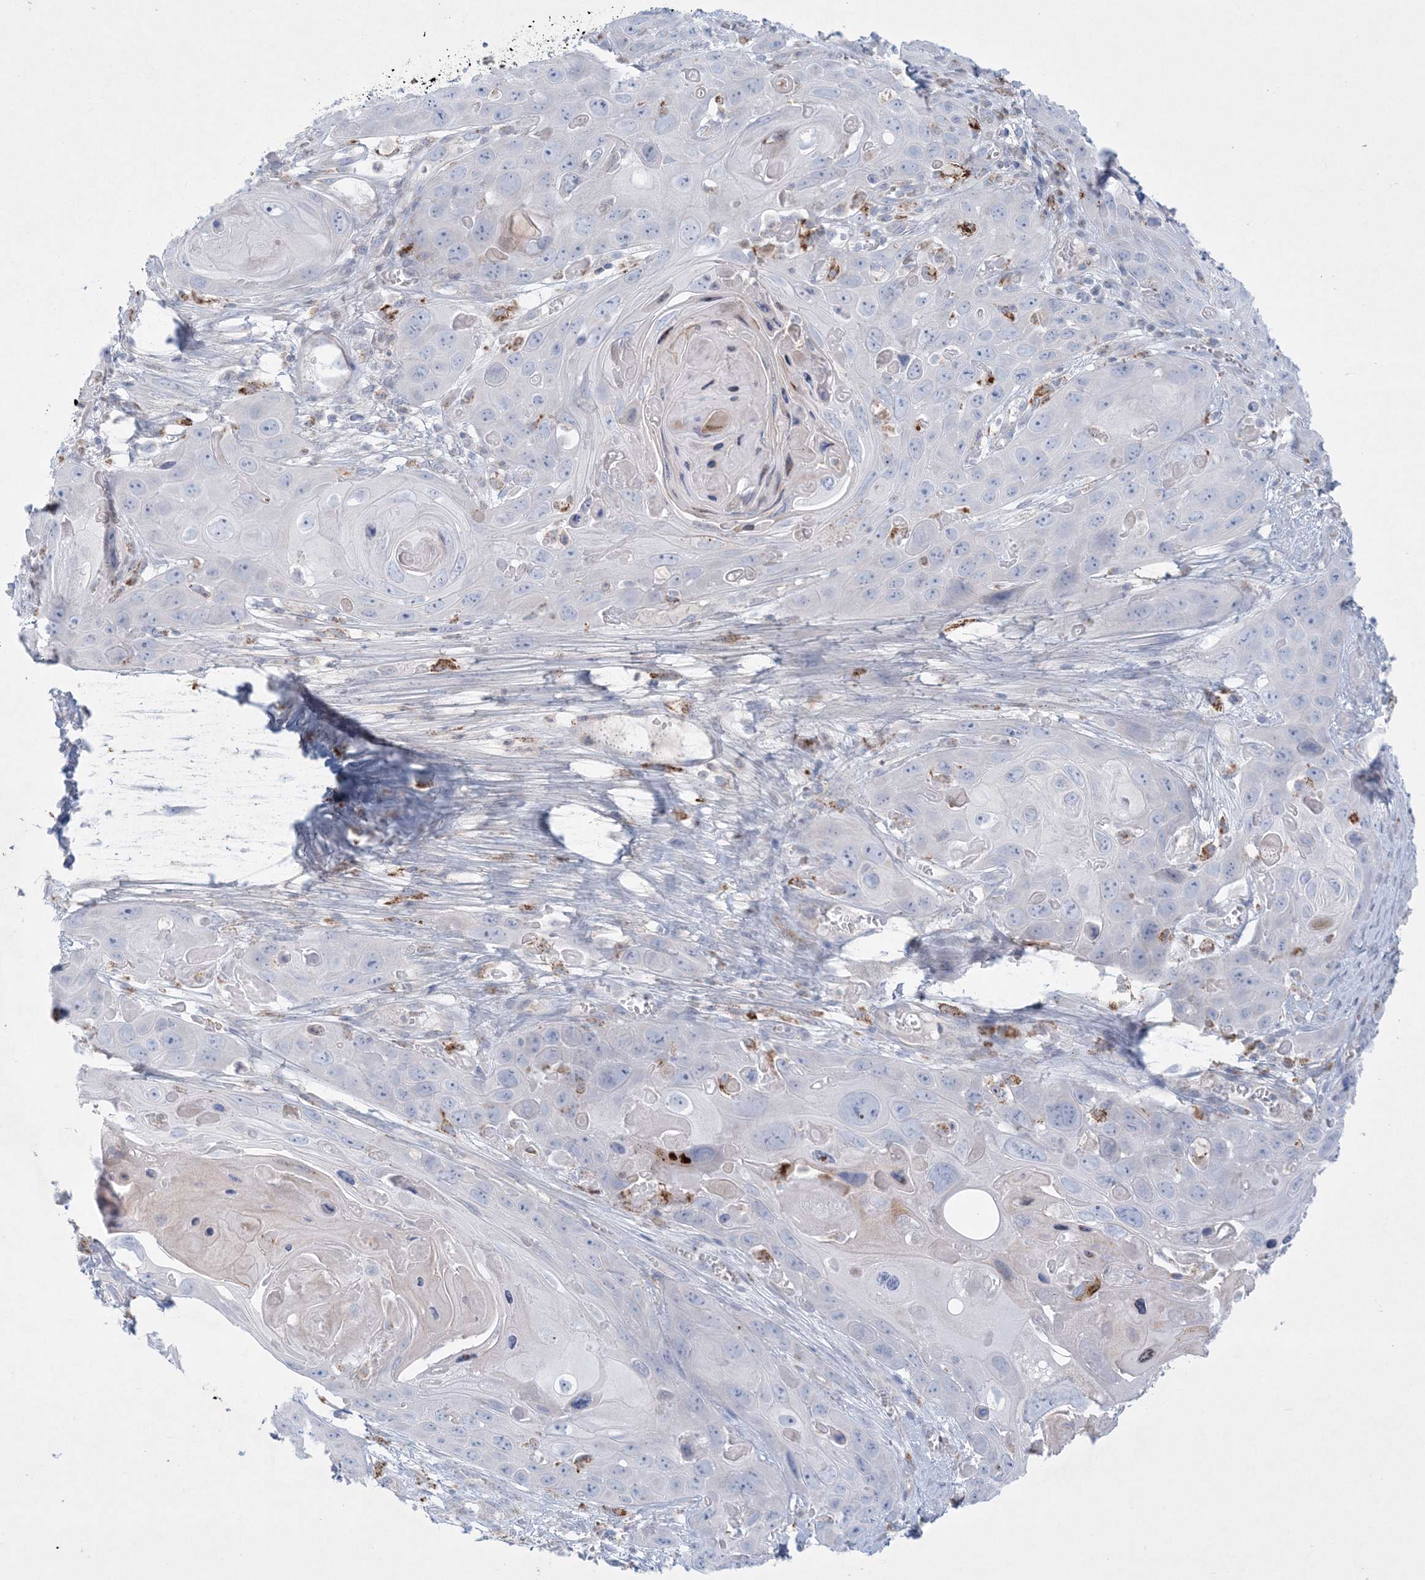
{"staining": {"intensity": "negative", "quantity": "none", "location": "none"}, "tissue": "skin cancer", "cell_type": "Tumor cells", "image_type": "cancer", "snomed": [{"axis": "morphology", "description": "Squamous cell carcinoma, NOS"}, {"axis": "topography", "description": "Skin"}], "caption": "Tumor cells are negative for brown protein staining in skin squamous cell carcinoma.", "gene": "KCTD6", "patient": {"sex": "male", "age": 55}}